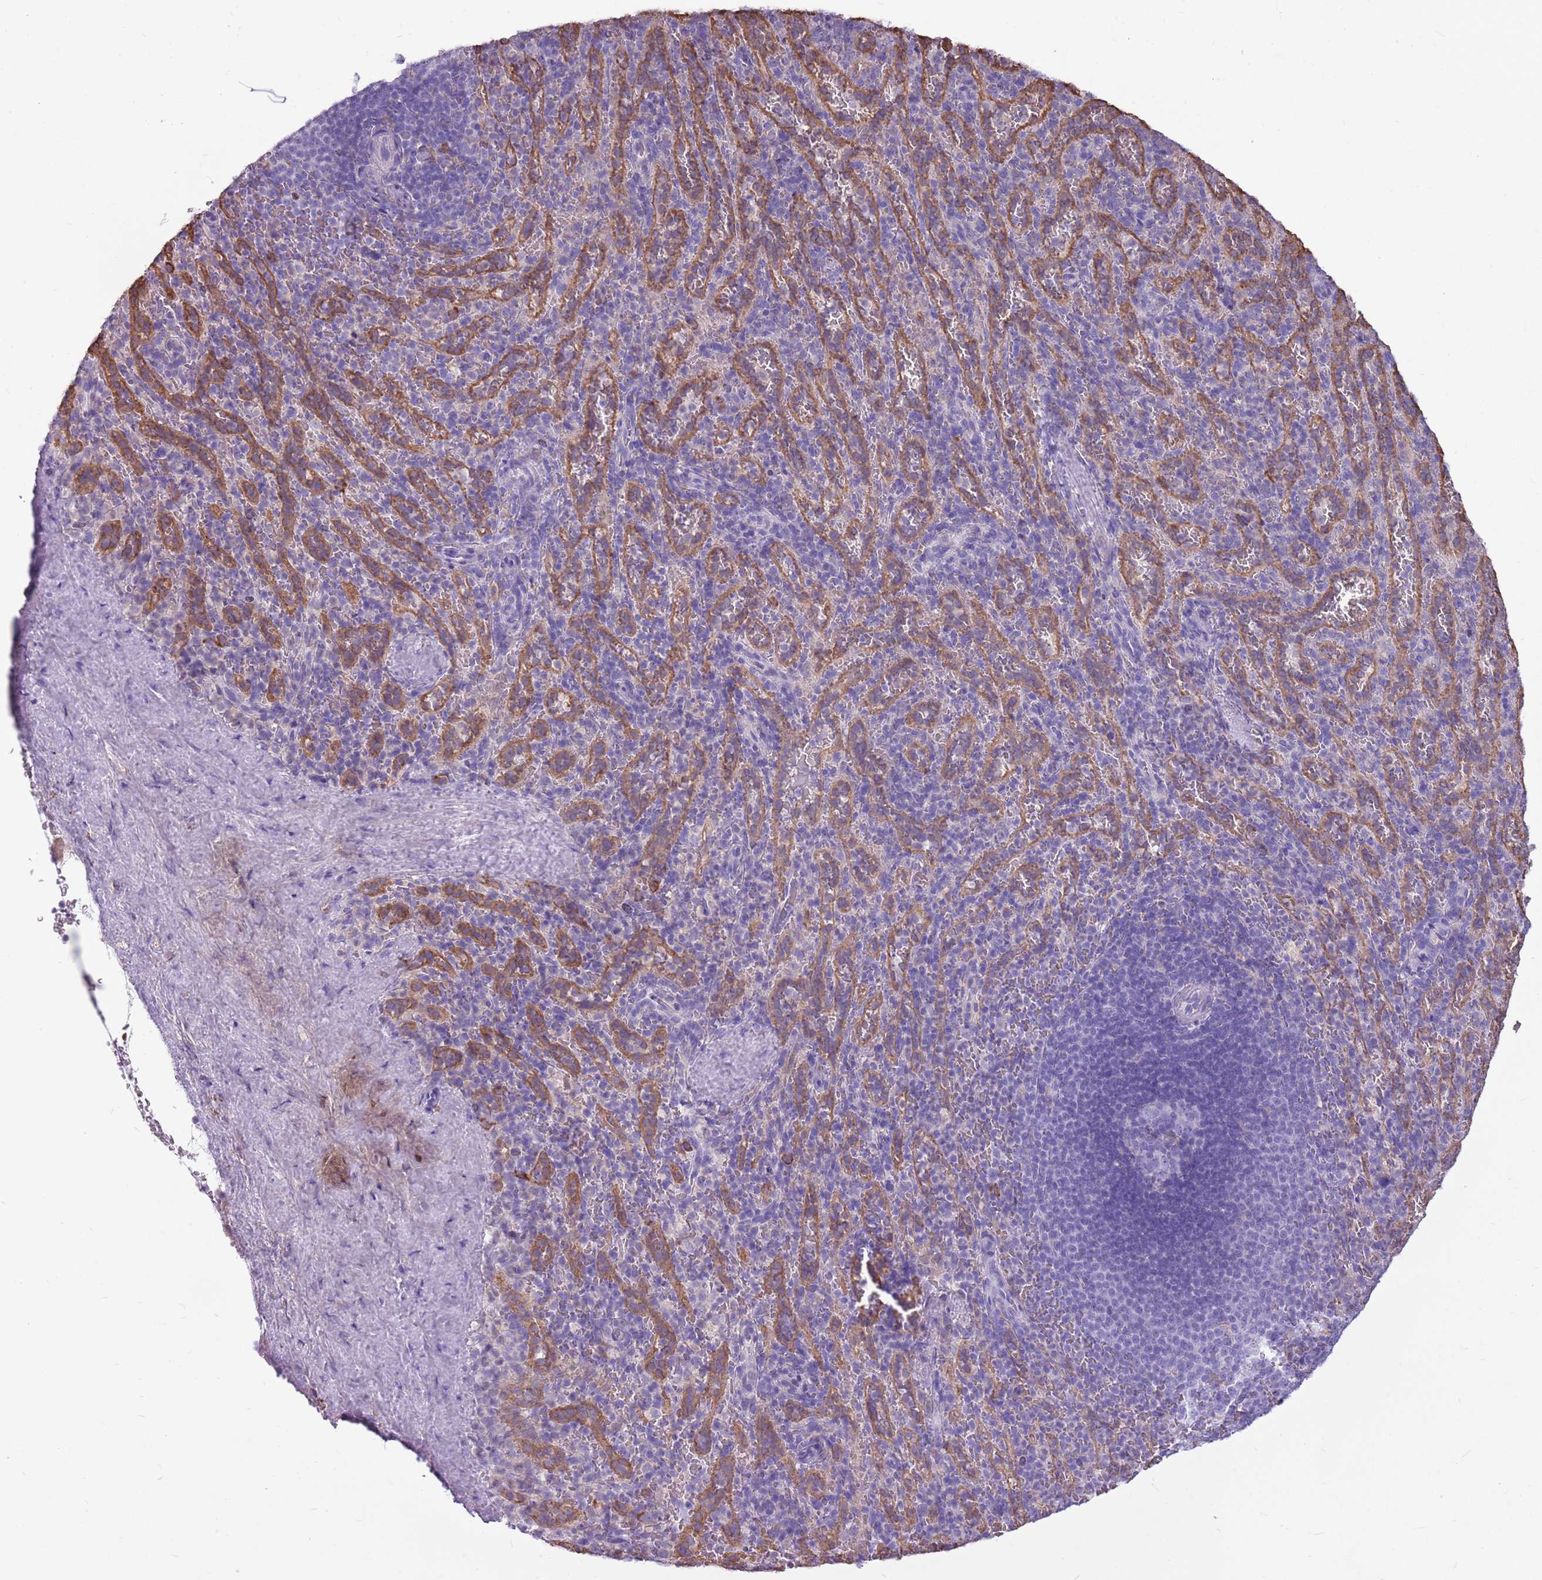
{"staining": {"intensity": "negative", "quantity": "none", "location": "none"}, "tissue": "spleen", "cell_type": "Cells in red pulp", "image_type": "normal", "snomed": [{"axis": "morphology", "description": "Normal tissue, NOS"}, {"axis": "topography", "description": "Spleen"}], "caption": "The immunohistochemistry (IHC) micrograph has no significant expression in cells in red pulp of spleen. (DAB (3,3'-diaminobenzidine) immunohistochemistry (IHC) with hematoxylin counter stain).", "gene": "KCTD19", "patient": {"sex": "female", "age": 21}}